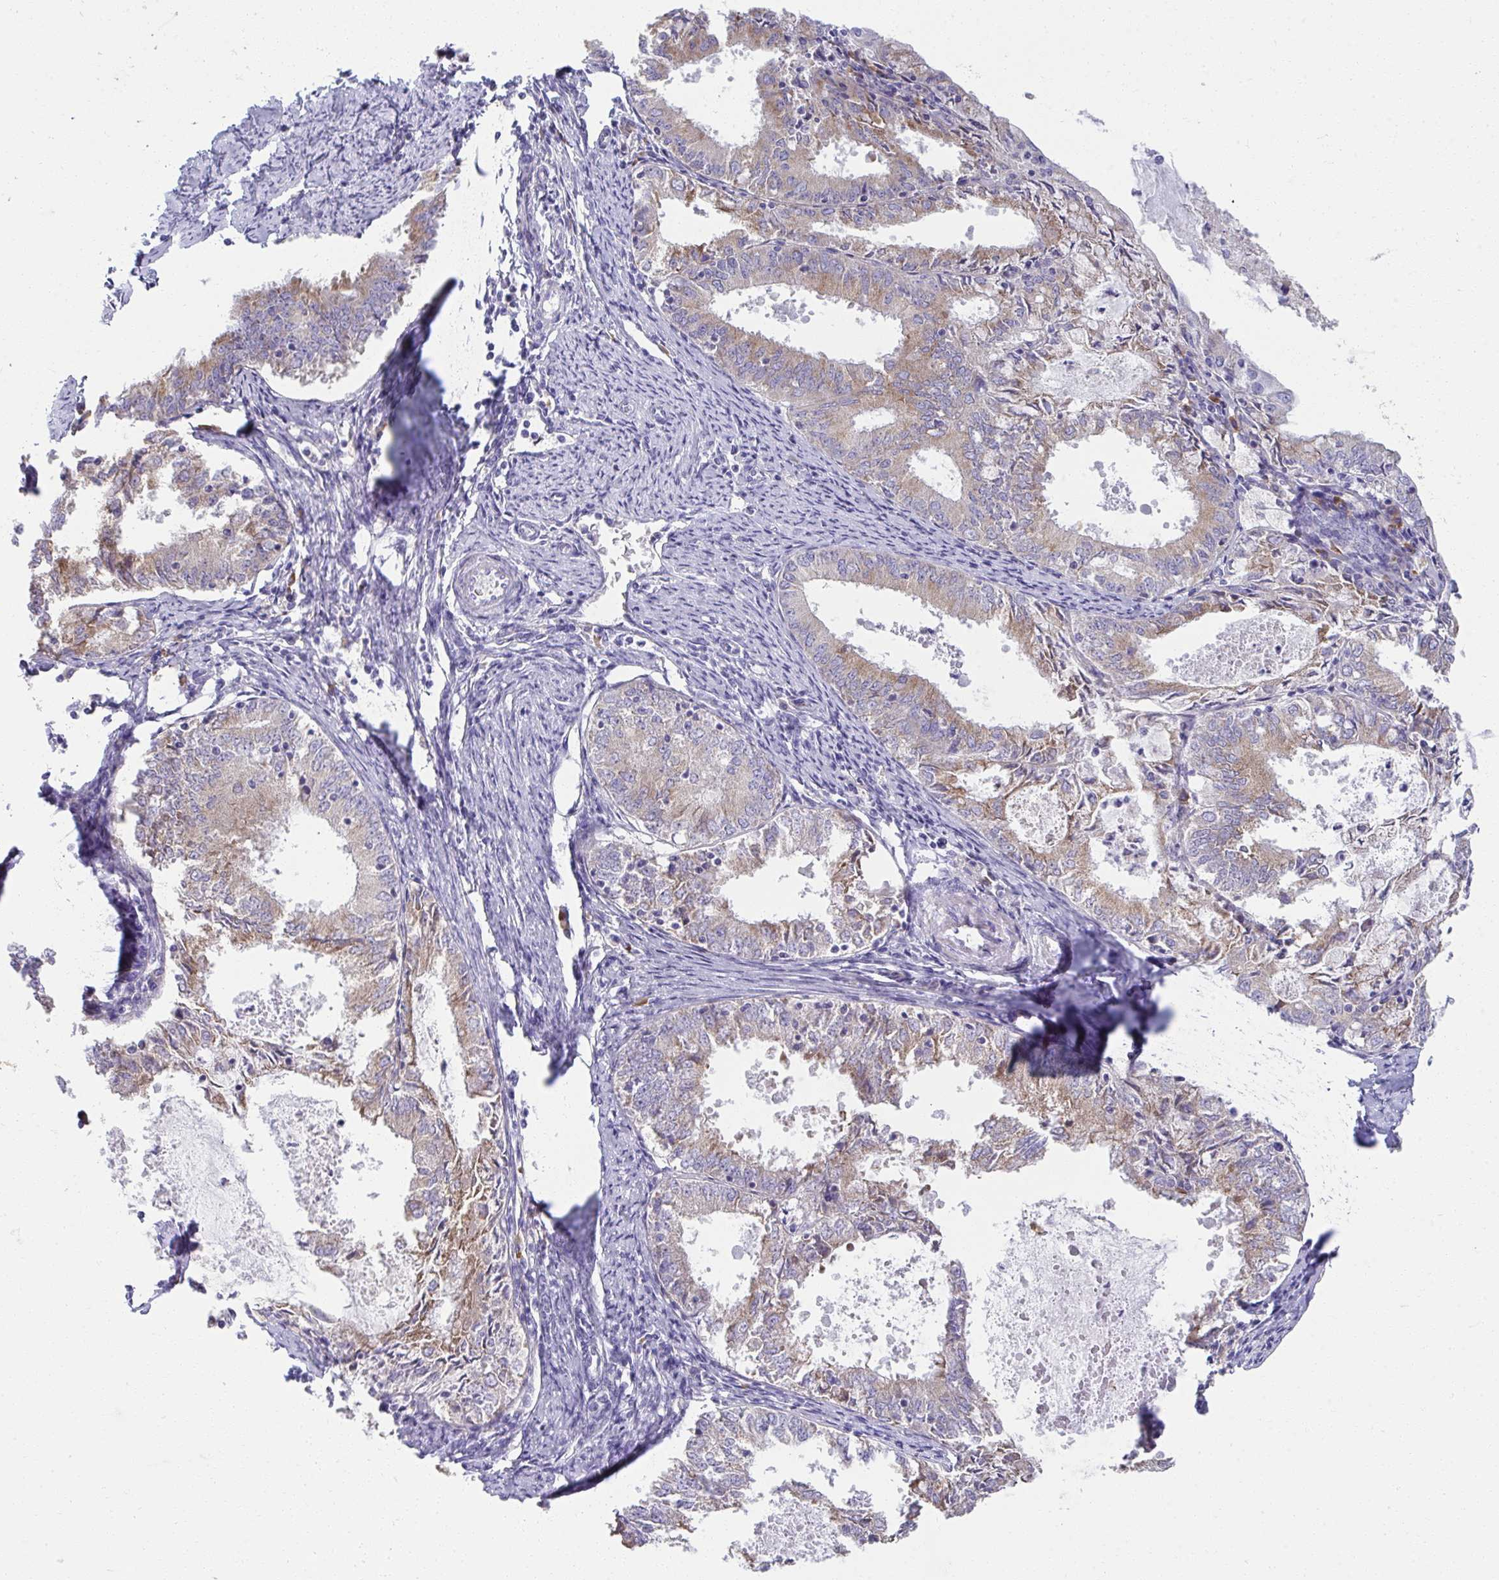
{"staining": {"intensity": "weak", "quantity": ">75%", "location": "cytoplasmic/membranous"}, "tissue": "endometrial cancer", "cell_type": "Tumor cells", "image_type": "cancer", "snomed": [{"axis": "morphology", "description": "Adenocarcinoma, NOS"}, {"axis": "topography", "description": "Endometrium"}], "caption": "High-magnification brightfield microscopy of endometrial cancer (adenocarcinoma) stained with DAB (3,3'-diaminobenzidine) (brown) and counterstained with hematoxylin (blue). tumor cells exhibit weak cytoplasmic/membranous expression is present in approximately>75% of cells.", "gene": "FASLG", "patient": {"sex": "female", "age": 57}}